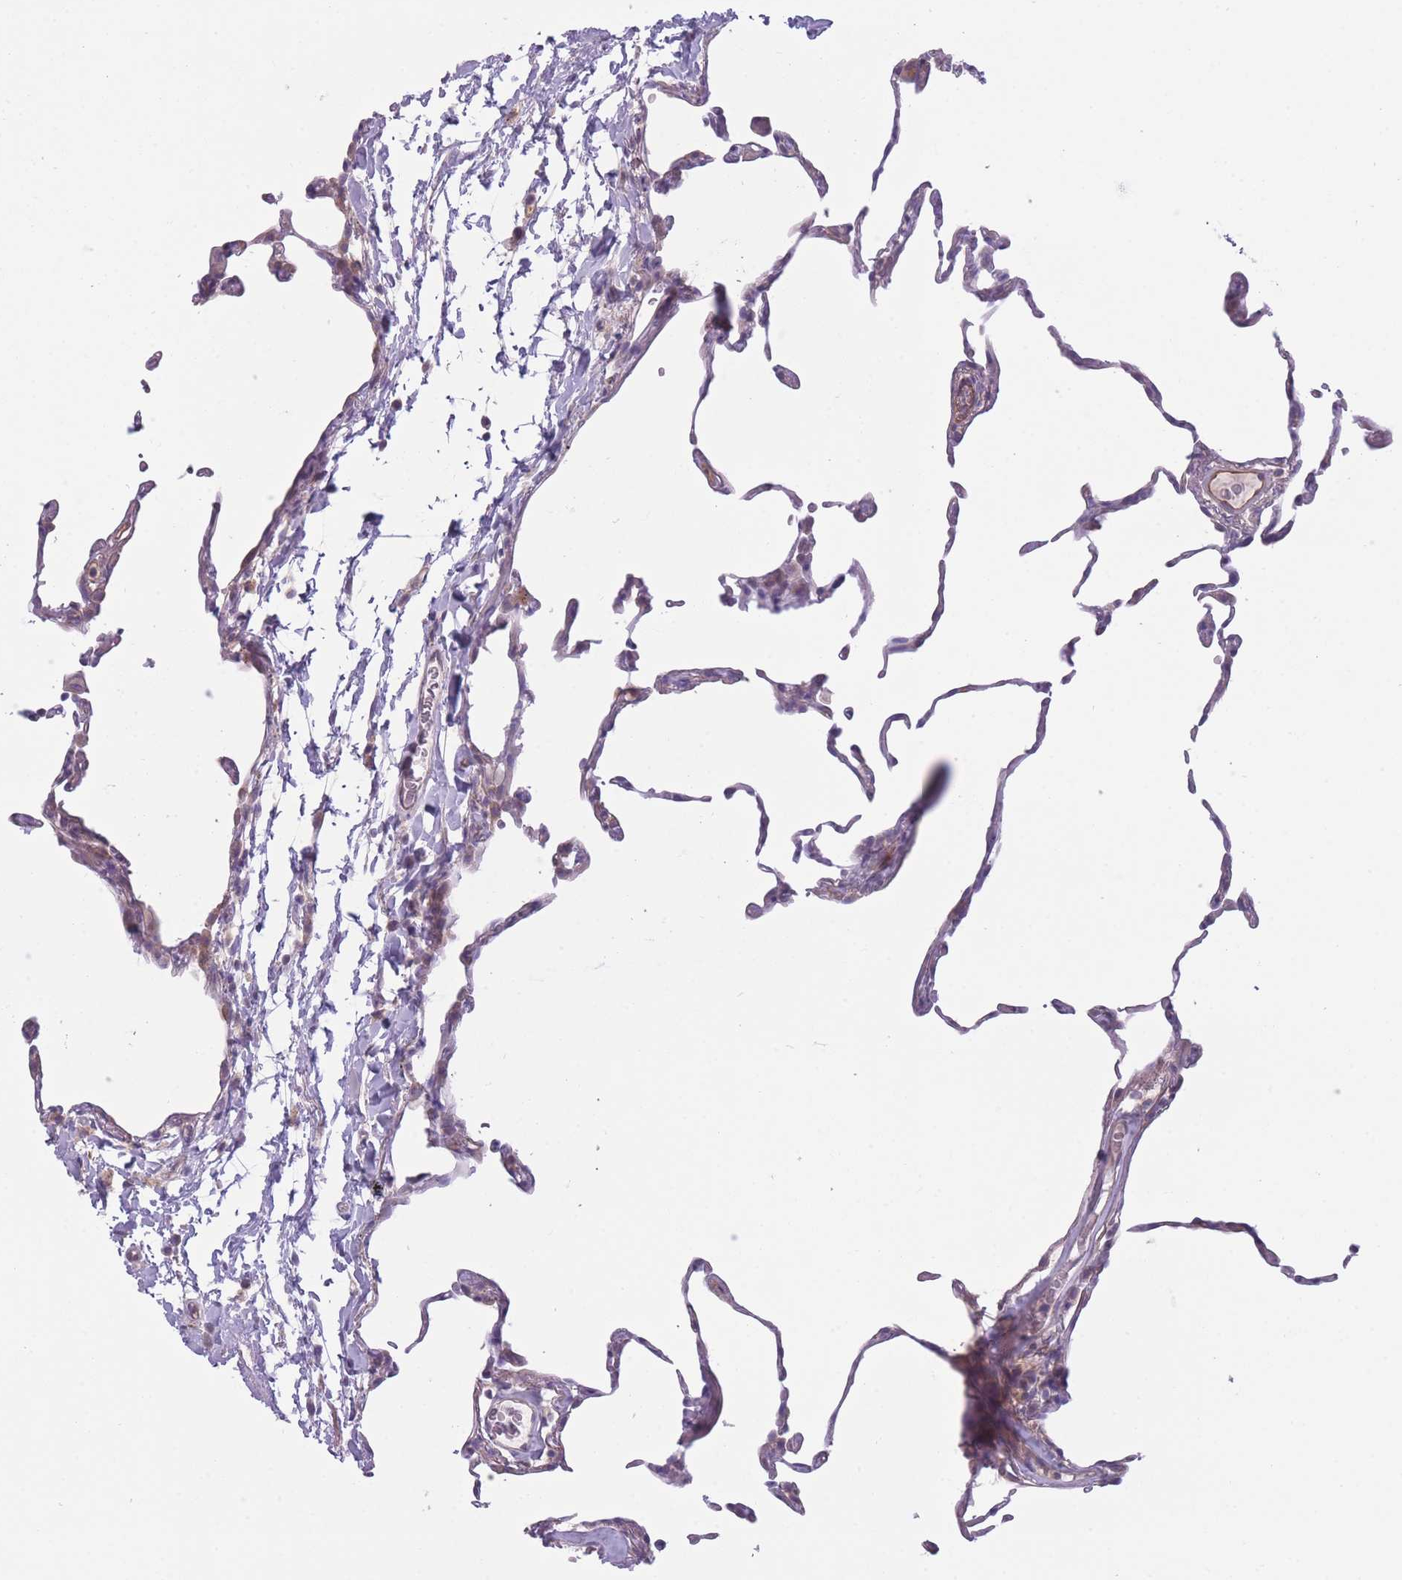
{"staining": {"intensity": "negative", "quantity": "none", "location": "none"}, "tissue": "lung", "cell_type": "Alveolar cells", "image_type": "normal", "snomed": [{"axis": "morphology", "description": "Normal tissue, NOS"}, {"axis": "topography", "description": "Lung"}], "caption": "Histopathology image shows no significant protein positivity in alveolar cells of benign lung. The staining was performed using DAB (3,3'-diaminobenzidine) to visualize the protein expression in brown, while the nuclei were stained in blue with hematoxylin (Magnification: 20x).", "gene": "CCT6A", "patient": {"sex": "female", "age": 57}}